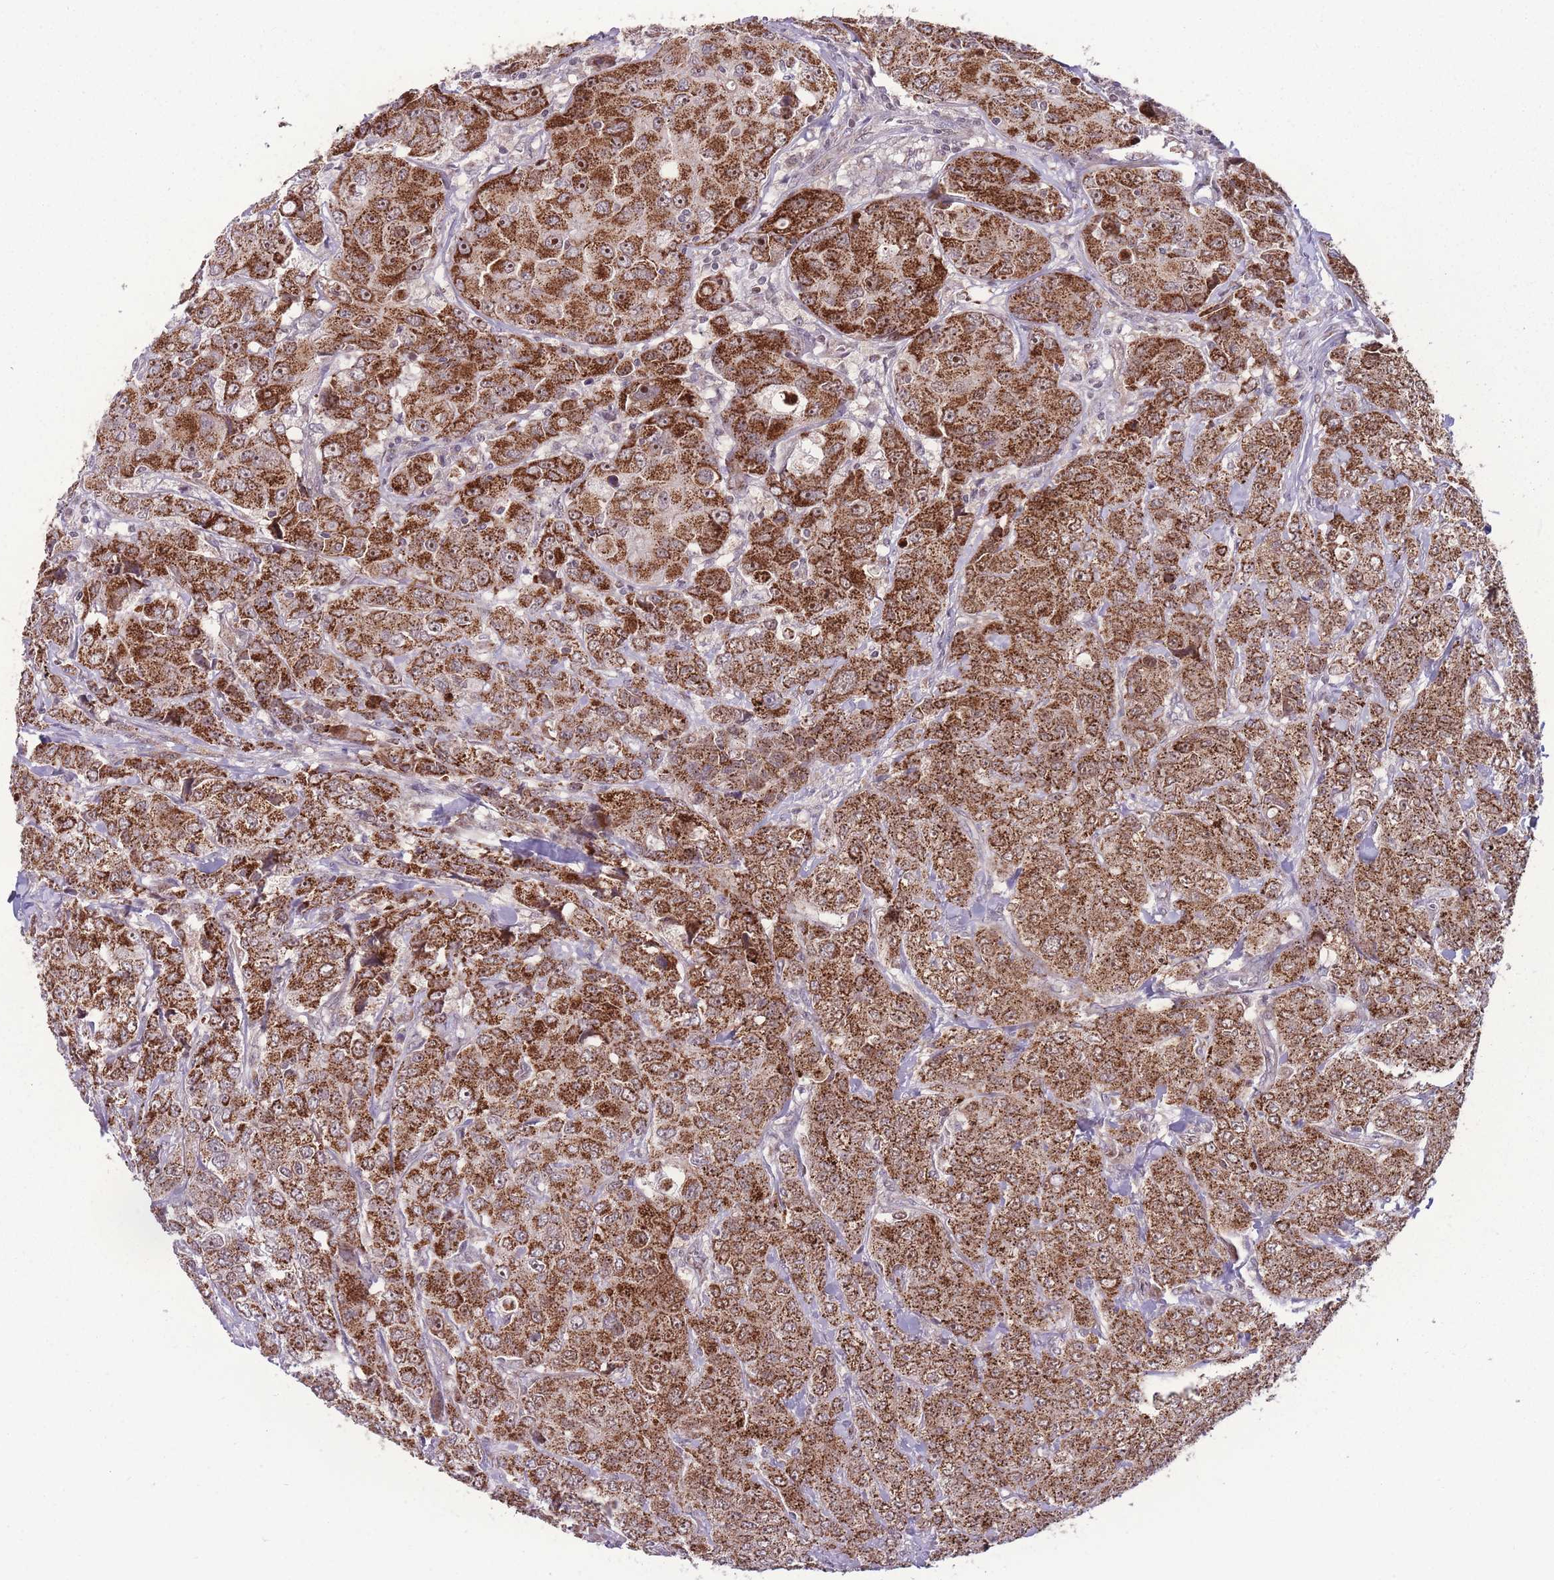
{"staining": {"intensity": "strong", "quantity": ">75%", "location": "cytoplasmic/membranous,nuclear"}, "tissue": "breast cancer", "cell_type": "Tumor cells", "image_type": "cancer", "snomed": [{"axis": "morphology", "description": "Duct carcinoma"}, {"axis": "topography", "description": "Breast"}], "caption": "Immunohistochemistry (IHC) of human breast intraductal carcinoma demonstrates high levels of strong cytoplasmic/membranous and nuclear positivity in about >75% of tumor cells.", "gene": "MCIDAS", "patient": {"sex": "female", "age": 43}}